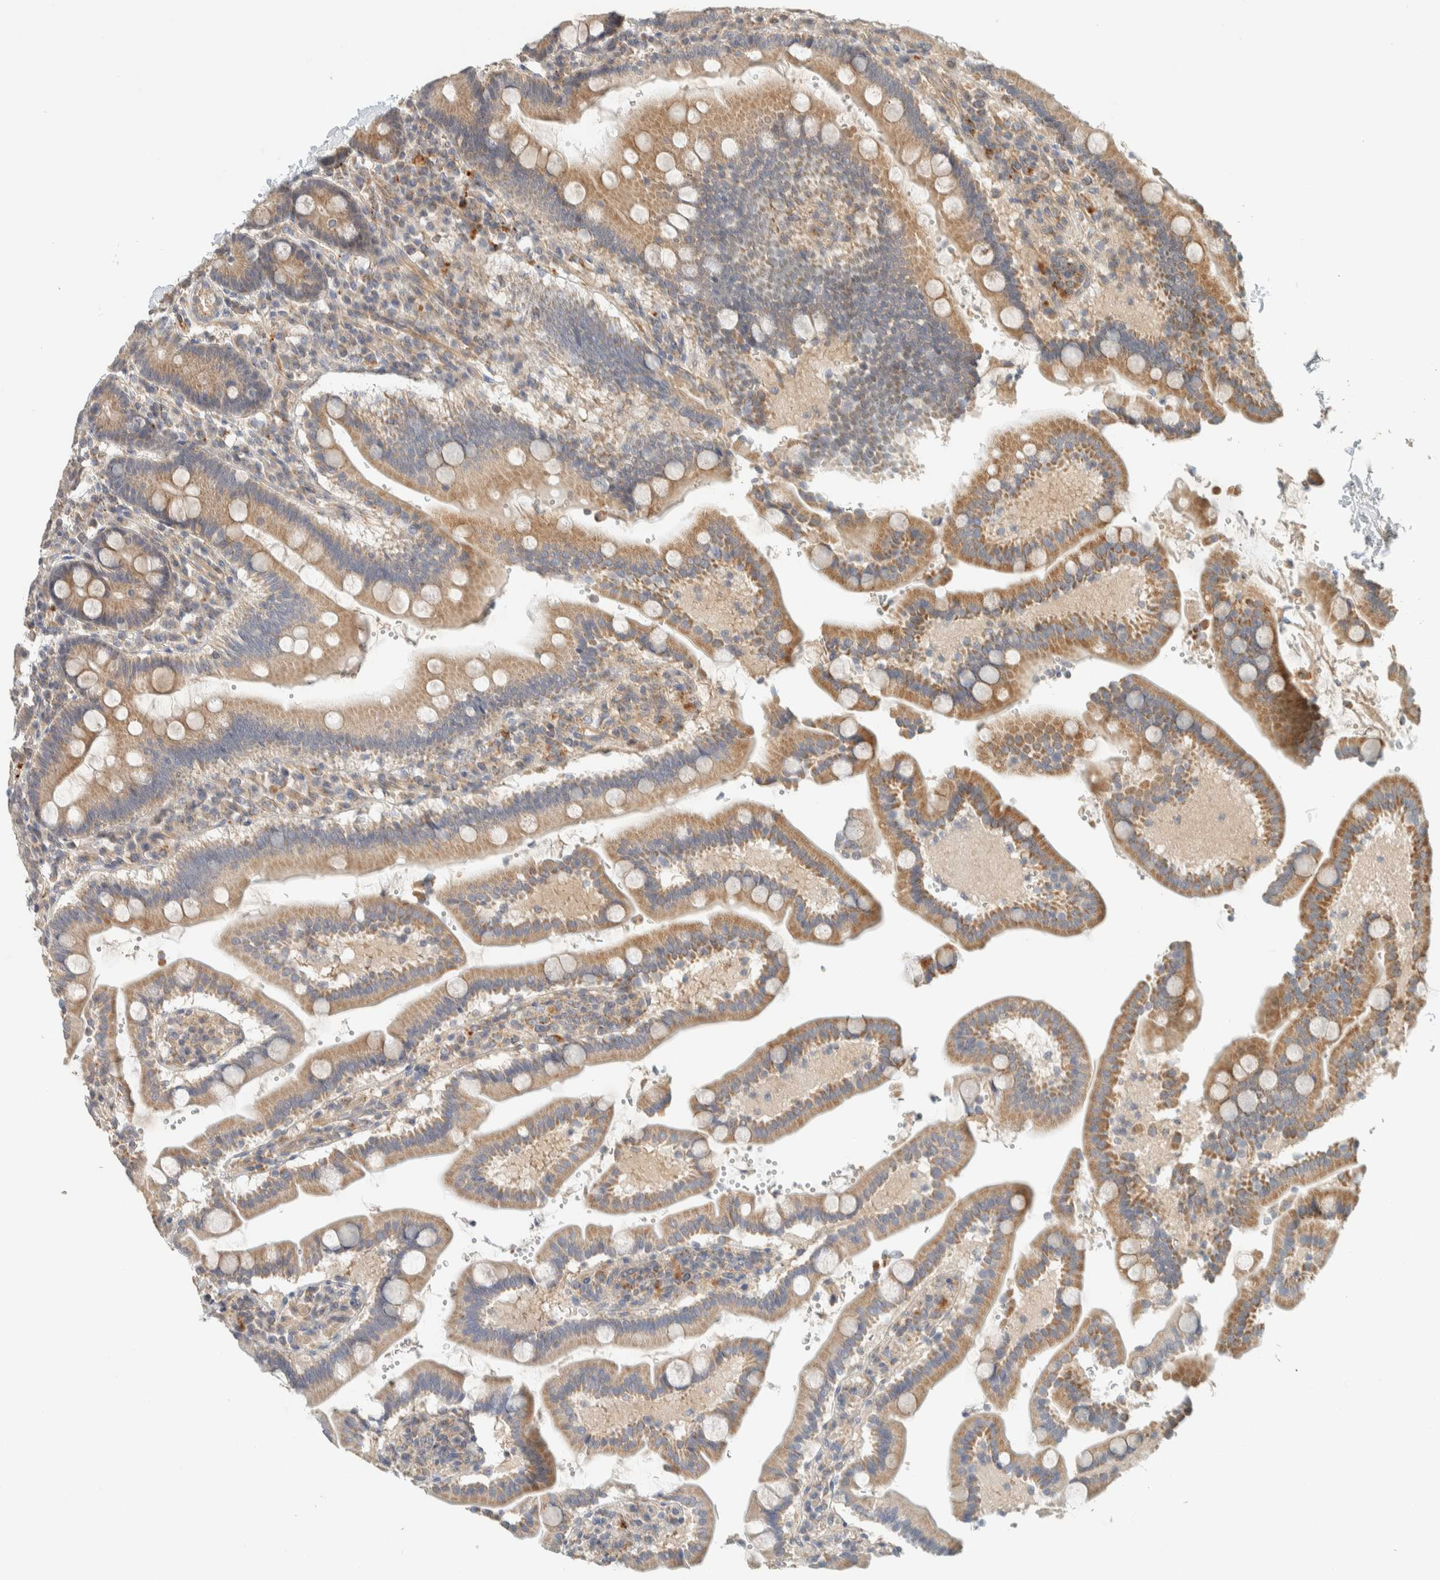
{"staining": {"intensity": "moderate", "quantity": ">75%", "location": "cytoplasmic/membranous"}, "tissue": "duodenum", "cell_type": "Glandular cells", "image_type": "normal", "snomed": [{"axis": "morphology", "description": "Normal tissue, NOS"}, {"axis": "topography", "description": "Small intestine, NOS"}], "caption": "Normal duodenum demonstrates moderate cytoplasmic/membranous staining in approximately >75% of glandular cells The protein is shown in brown color, while the nuclei are stained blue..", "gene": "PDE7B", "patient": {"sex": "female", "age": 71}}